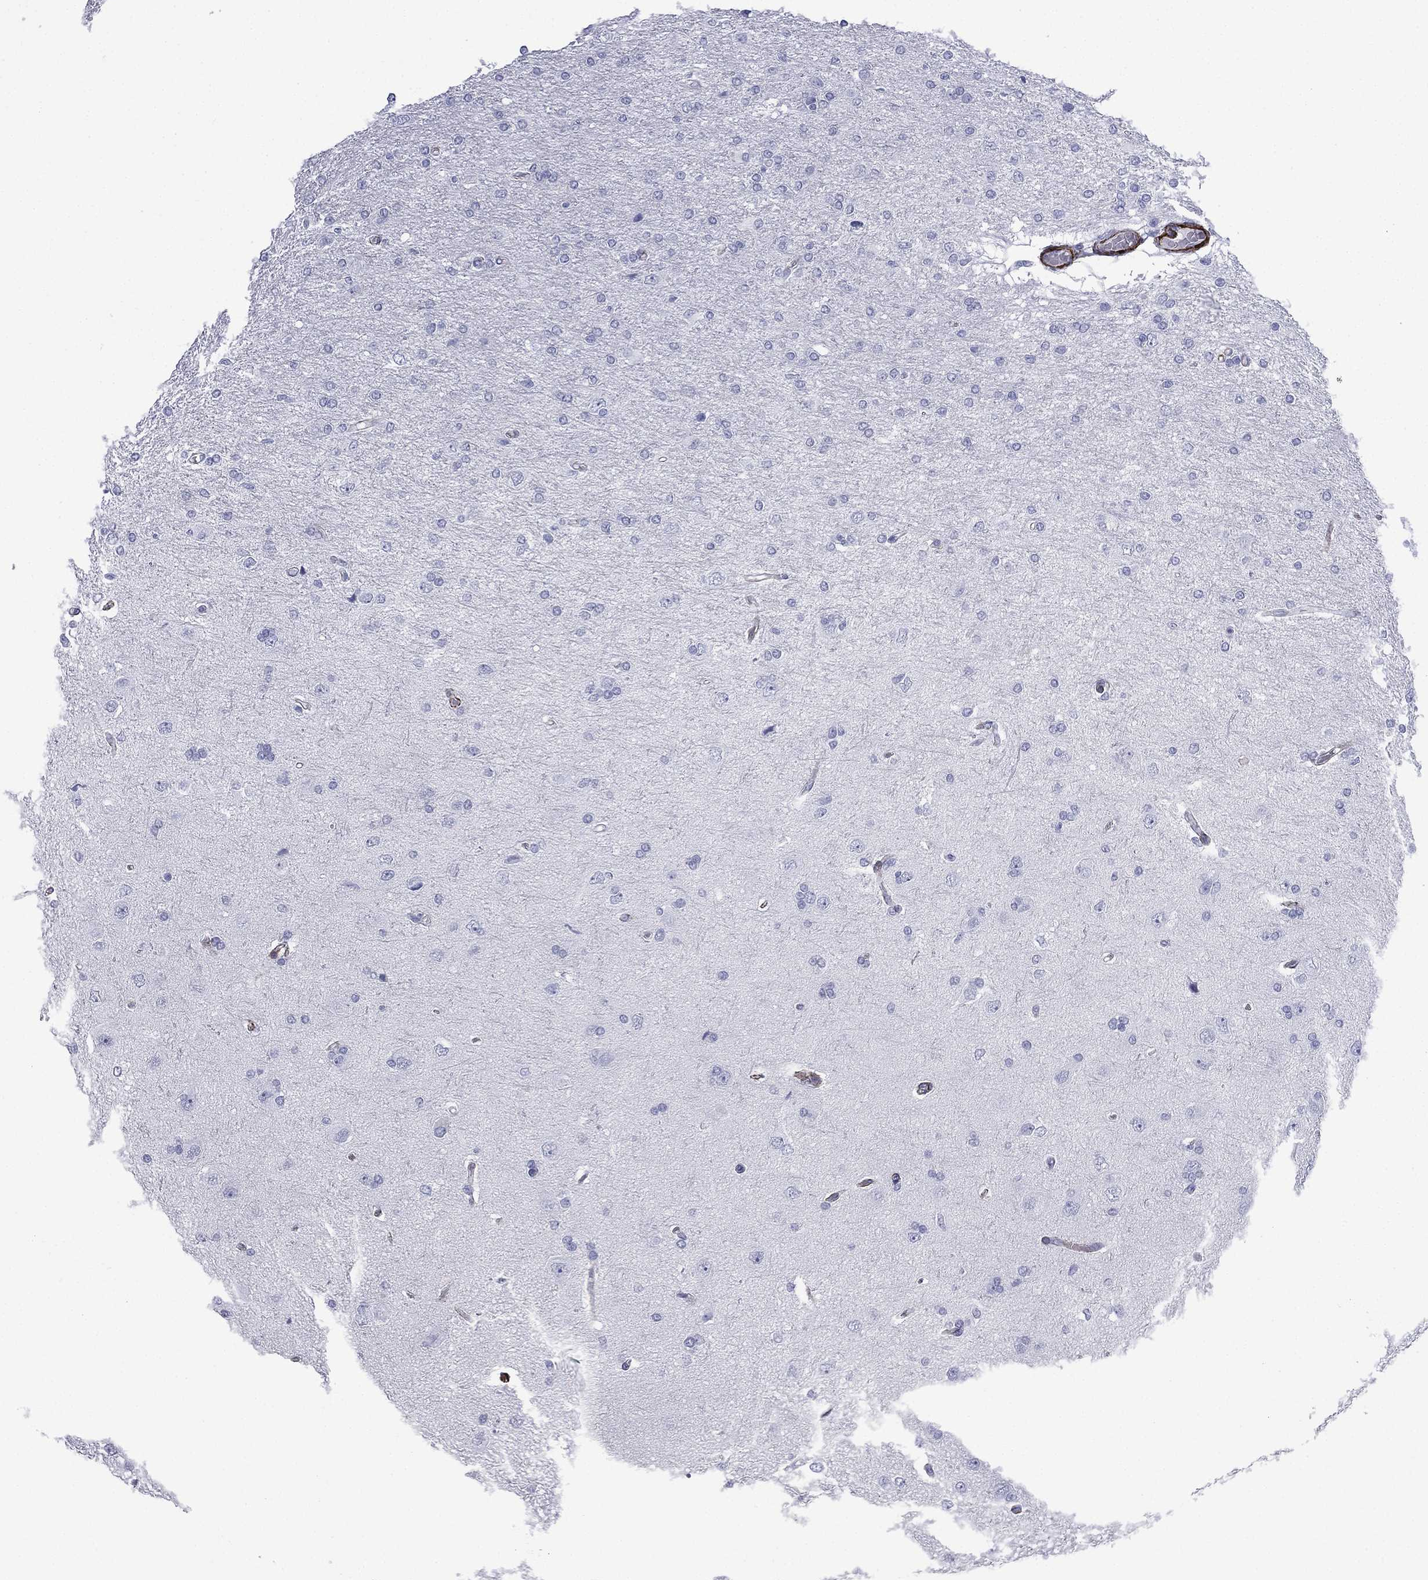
{"staining": {"intensity": "negative", "quantity": "none", "location": "none"}, "tissue": "glioma", "cell_type": "Tumor cells", "image_type": "cancer", "snomed": [{"axis": "morphology", "description": "Glioma, malignant, High grade"}, {"axis": "topography", "description": "Cerebral cortex"}], "caption": "An image of human glioma is negative for staining in tumor cells.", "gene": "CAVIN3", "patient": {"sex": "male", "age": 70}}